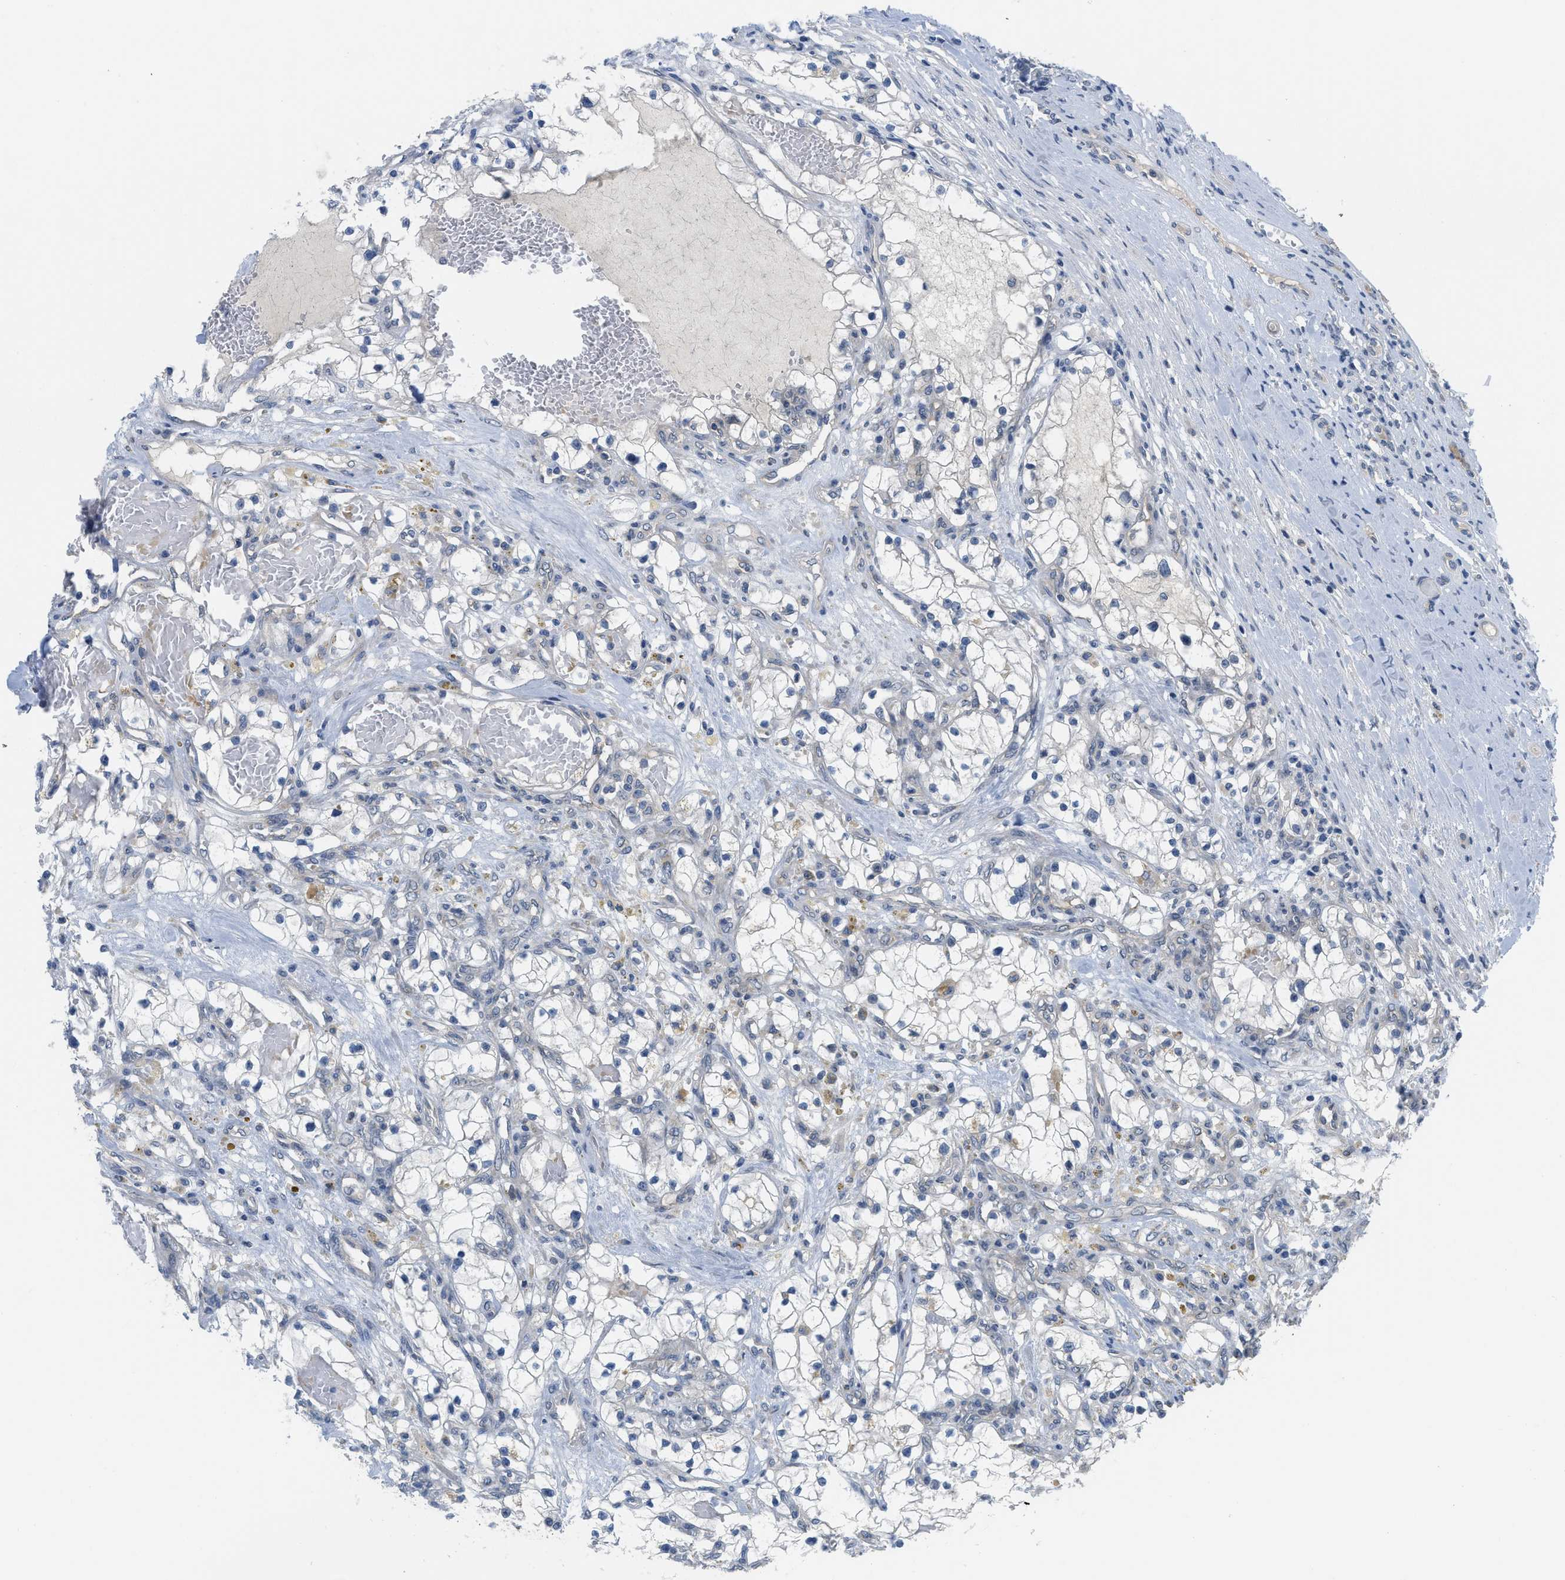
{"staining": {"intensity": "negative", "quantity": "none", "location": "none"}, "tissue": "renal cancer", "cell_type": "Tumor cells", "image_type": "cancer", "snomed": [{"axis": "morphology", "description": "Adenocarcinoma, NOS"}, {"axis": "topography", "description": "Kidney"}], "caption": "Histopathology image shows no significant protein expression in tumor cells of renal cancer (adenocarcinoma).", "gene": "TNFAIP1", "patient": {"sex": "male", "age": 68}}